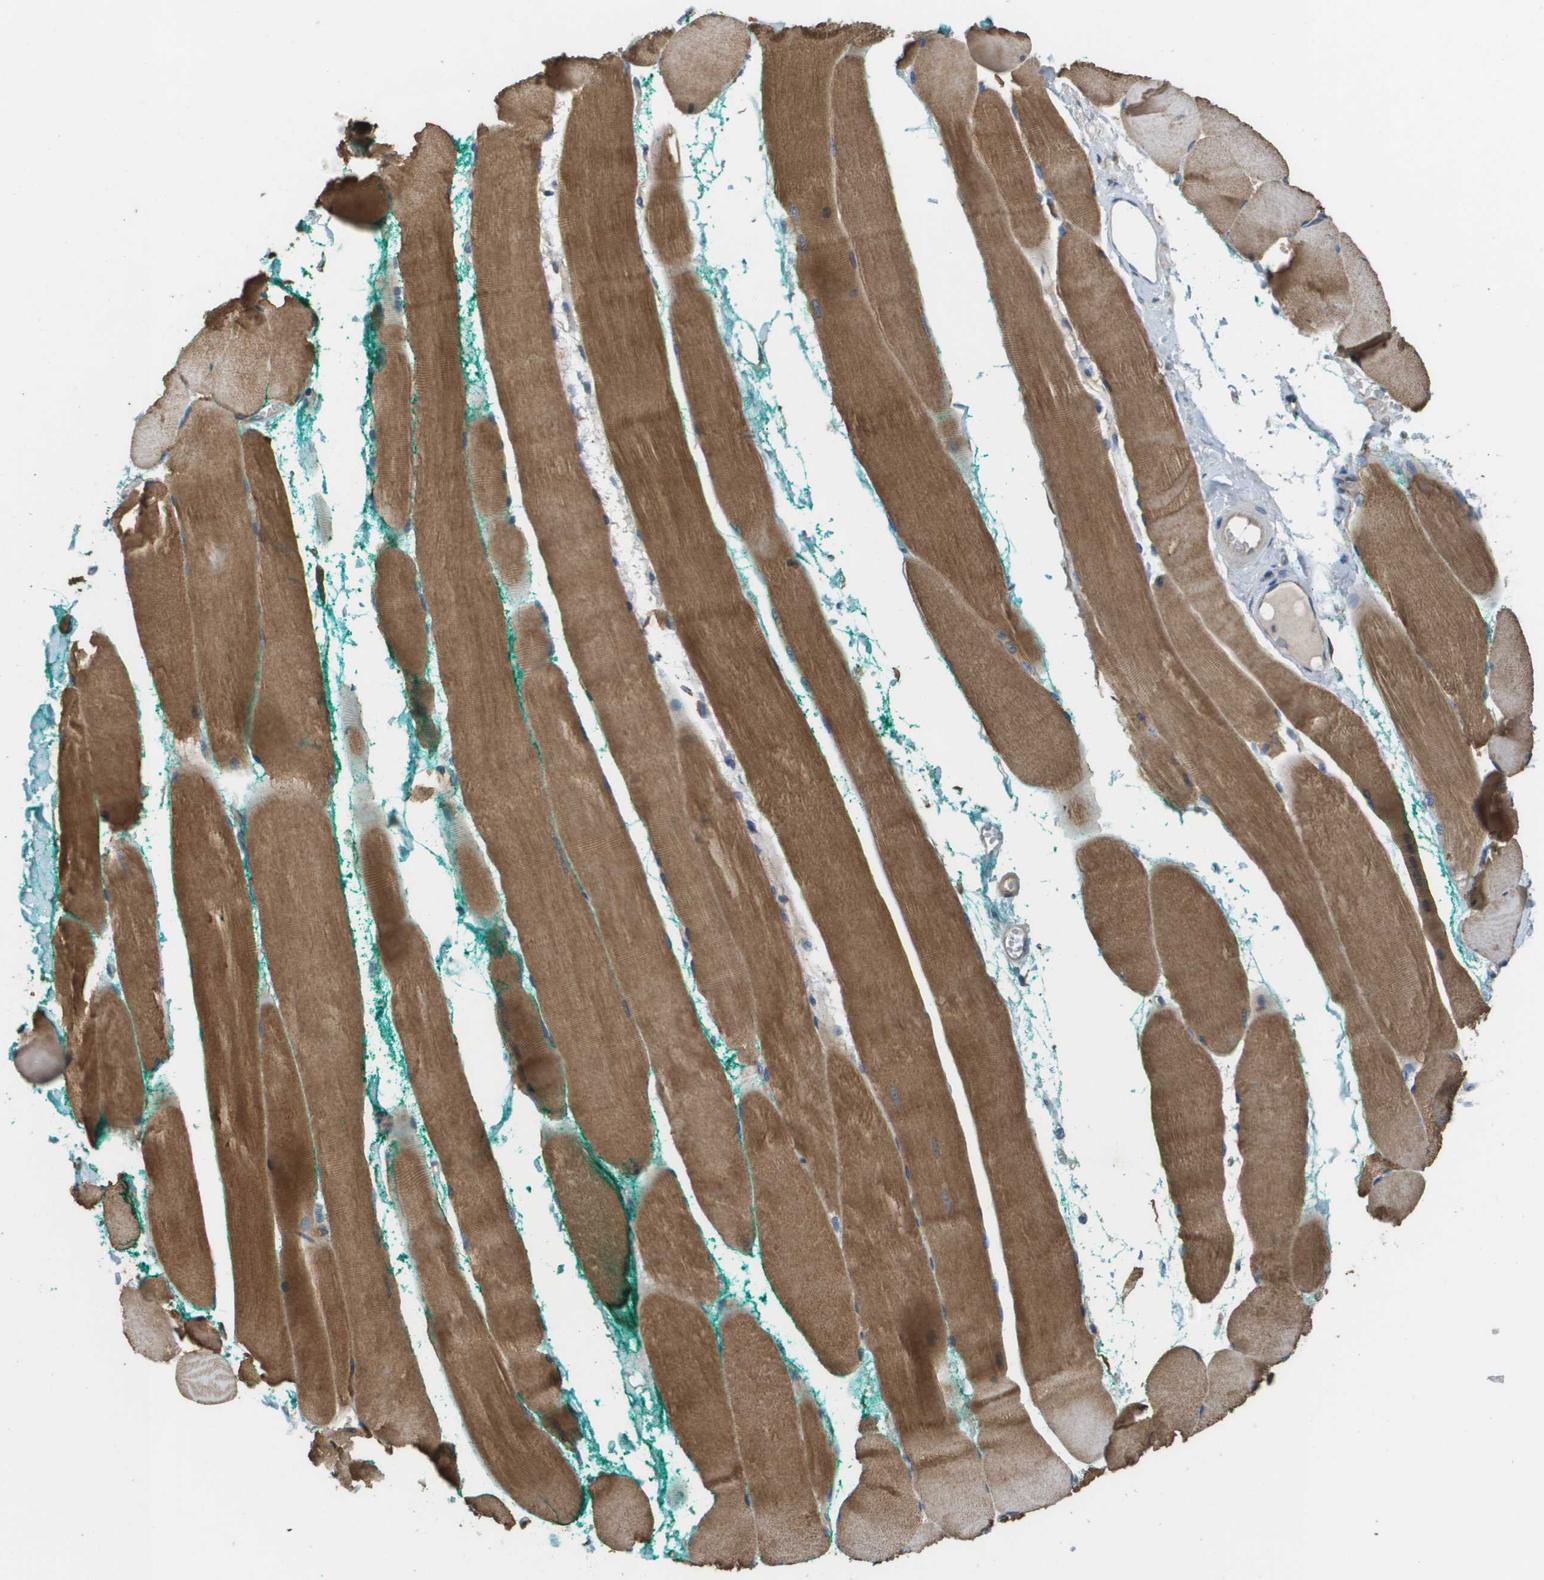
{"staining": {"intensity": "moderate", "quantity": "25%-75%", "location": "cytoplasmic/membranous"}, "tissue": "skeletal muscle", "cell_type": "Myocytes", "image_type": "normal", "snomed": [{"axis": "morphology", "description": "Normal tissue, NOS"}, {"axis": "morphology", "description": "Squamous cell carcinoma, NOS"}, {"axis": "topography", "description": "Skeletal muscle"}], "caption": "An immunohistochemistry histopathology image of unremarkable tissue is shown. Protein staining in brown labels moderate cytoplasmic/membranous positivity in skeletal muscle within myocytes.", "gene": "SAMSN1", "patient": {"sex": "male", "age": 51}}